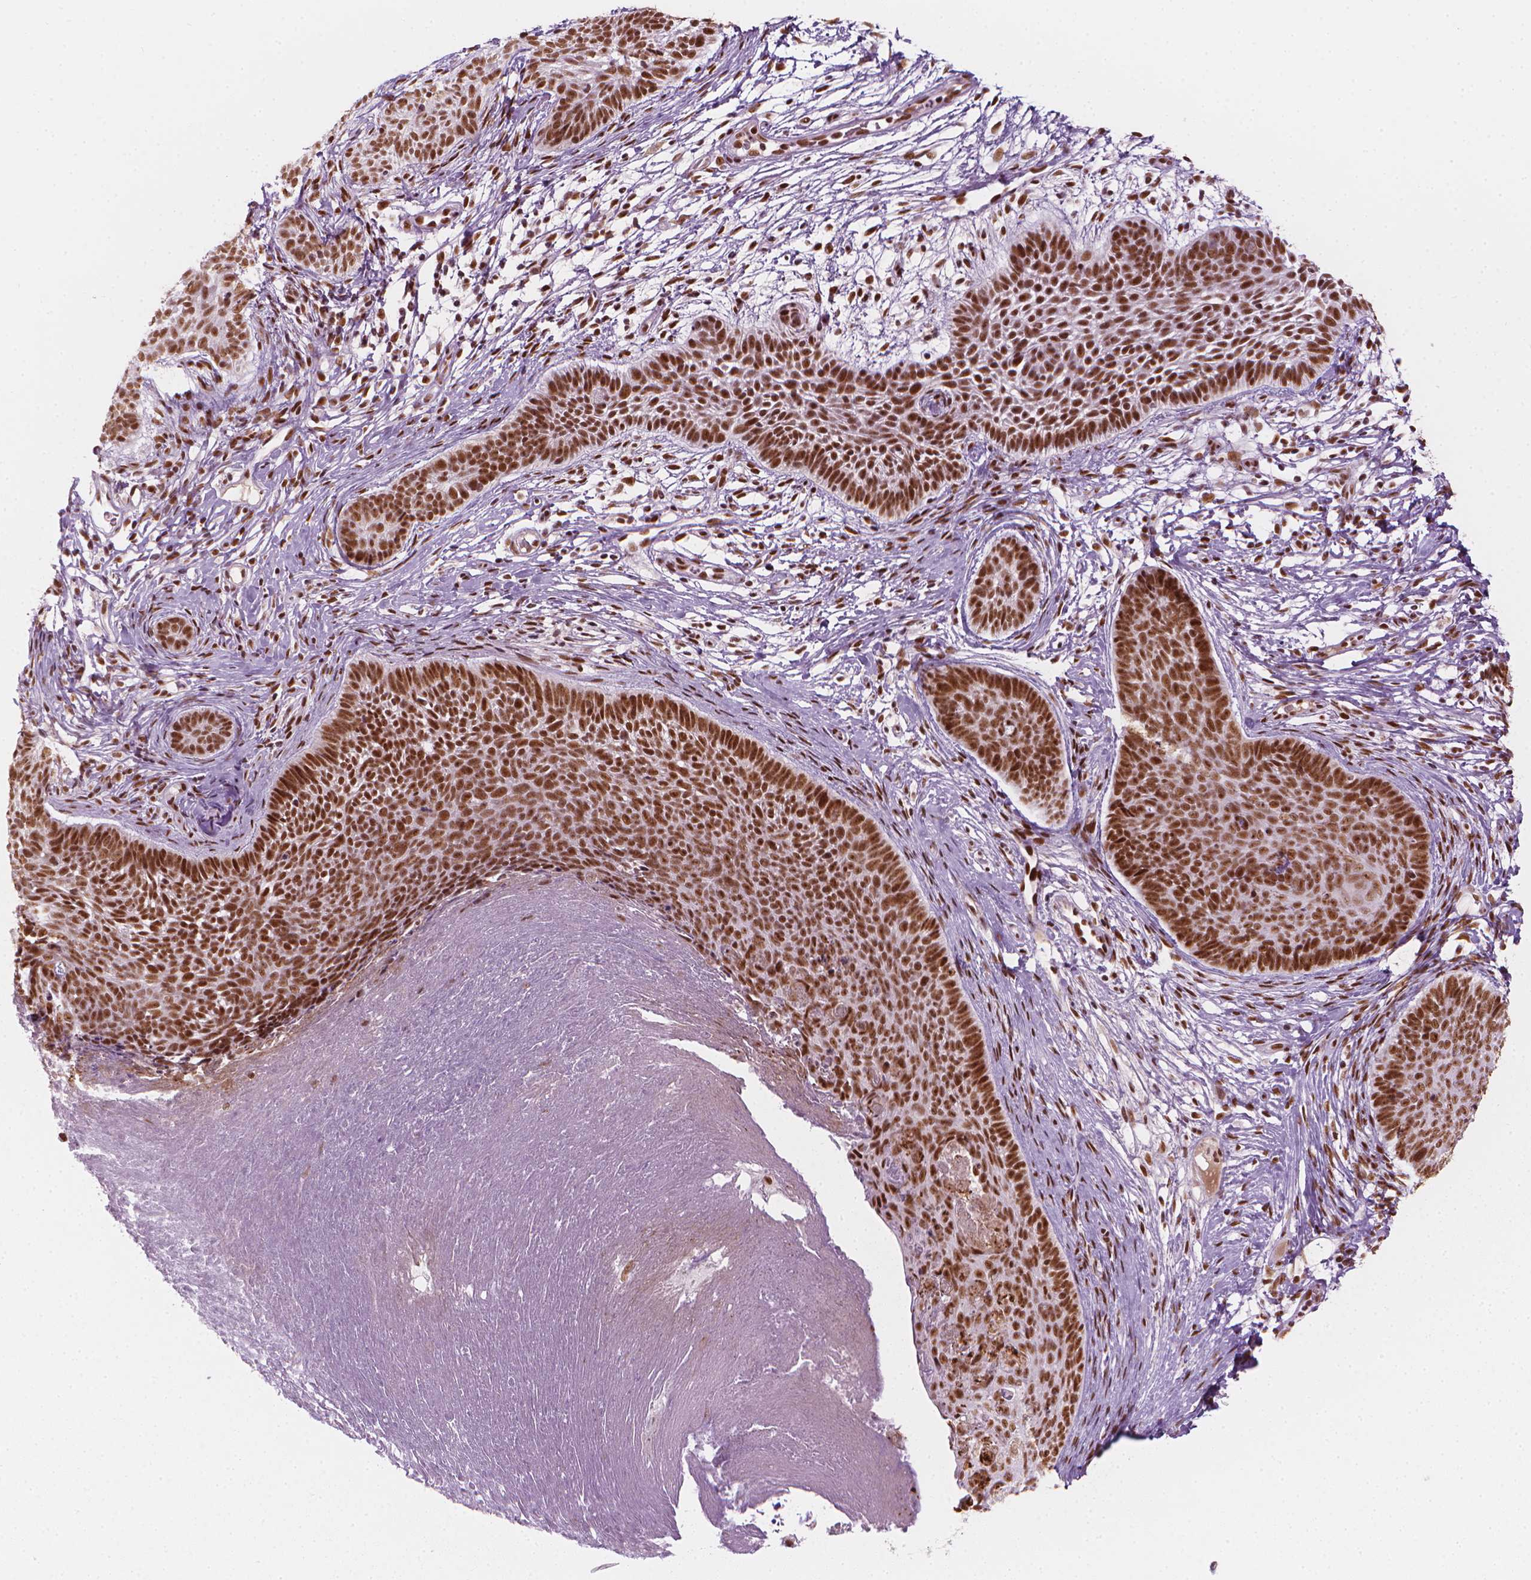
{"staining": {"intensity": "strong", "quantity": ">75%", "location": "nuclear"}, "tissue": "skin cancer", "cell_type": "Tumor cells", "image_type": "cancer", "snomed": [{"axis": "morphology", "description": "Basal cell carcinoma"}, {"axis": "topography", "description": "Skin"}], "caption": "Brown immunohistochemical staining in human skin basal cell carcinoma demonstrates strong nuclear positivity in about >75% of tumor cells. (Brightfield microscopy of DAB IHC at high magnification).", "gene": "ELF2", "patient": {"sex": "male", "age": 85}}